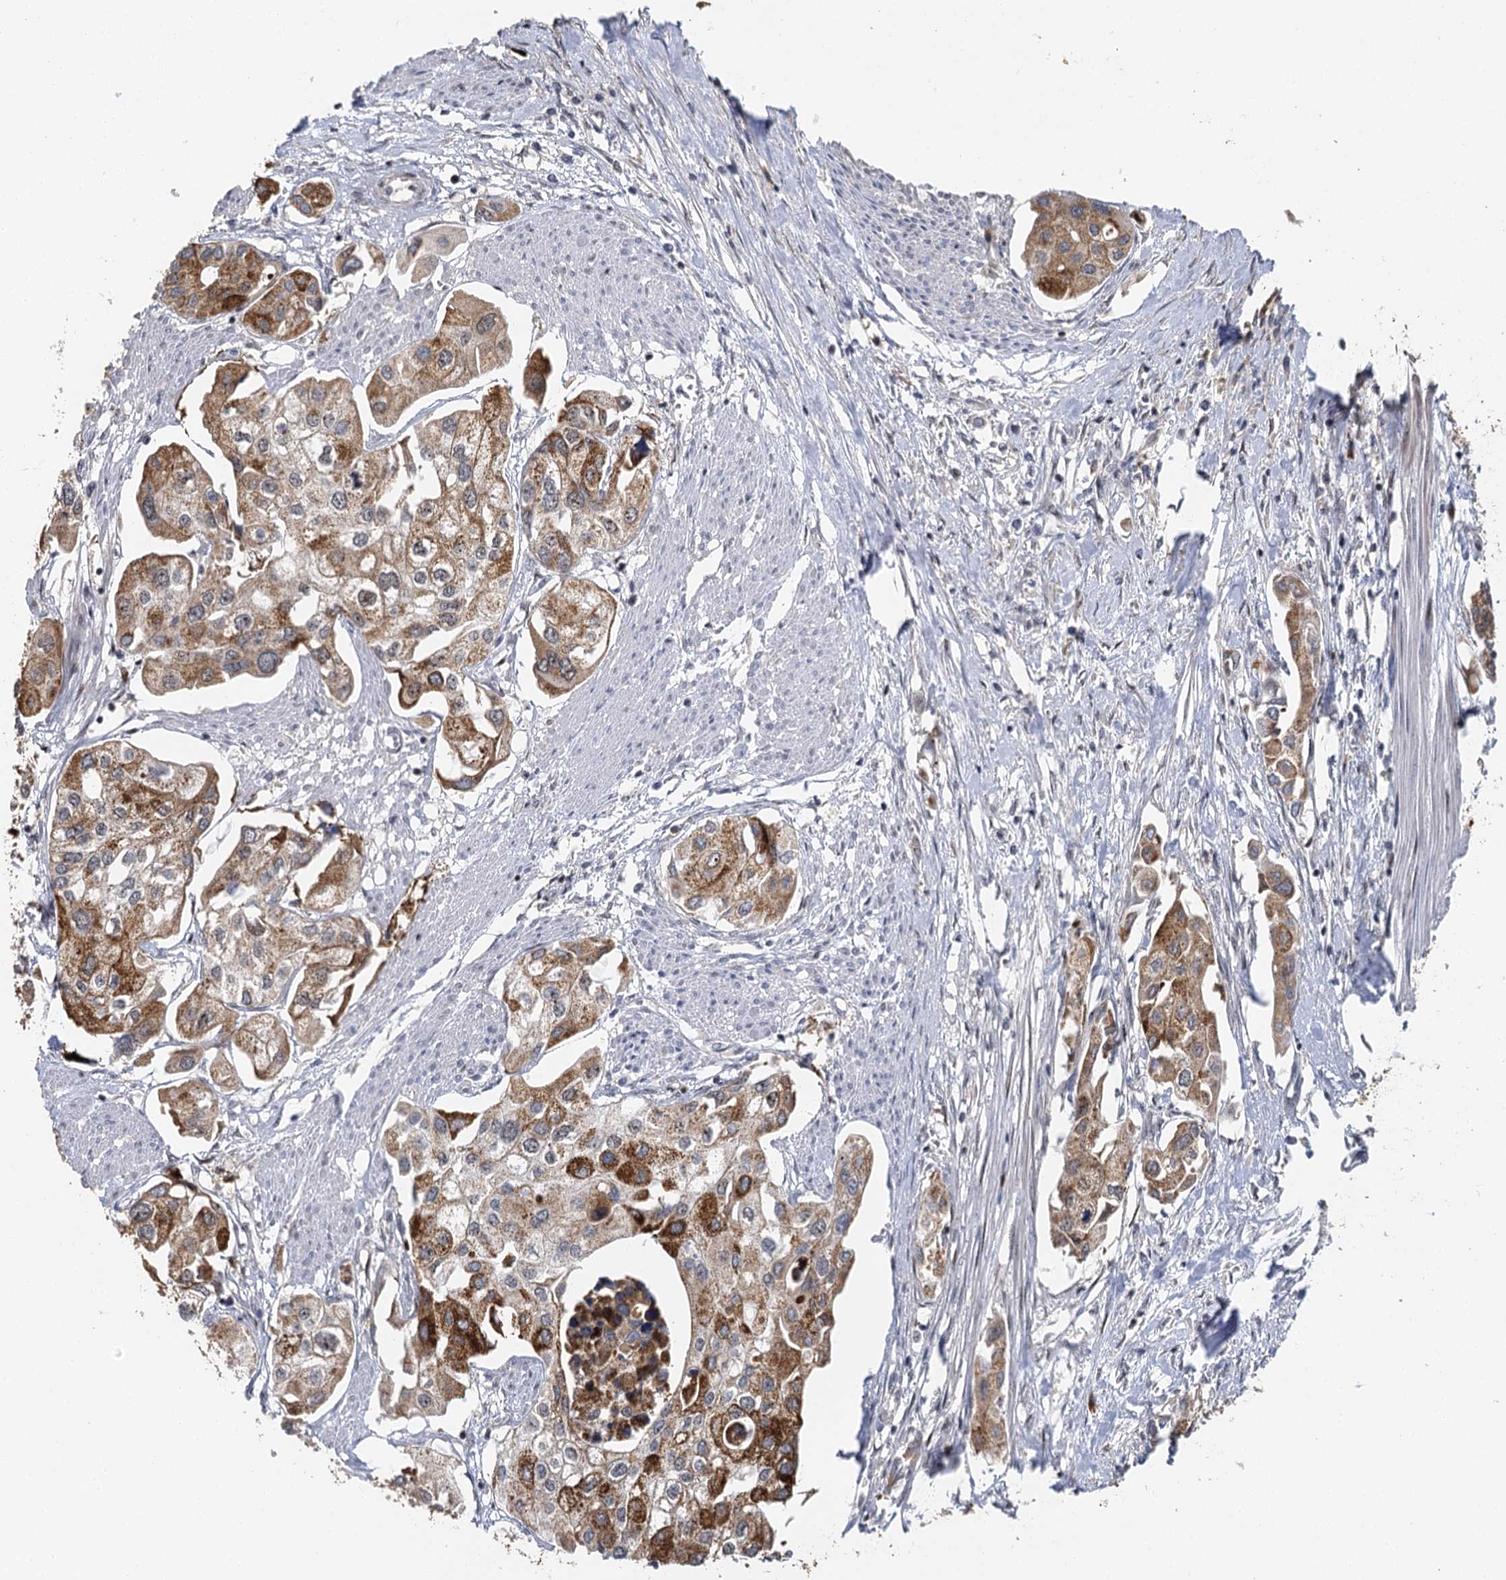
{"staining": {"intensity": "moderate", "quantity": "25%-75%", "location": "cytoplasmic/membranous"}, "tissue": "urothelial cancer", "cell_type": "Tumor cells", "image_type": "cancer", "snomed": [{"axis": "morphology", "description": "Urothelial carcinoma, High grade"}, {"axis": "topography", "description": "Urinary bladder"}], "caption": "Approximately 25%-75% of tumor cells in urothelial carcinoma (high-grade) show moderate cytoplasmic/membranous protein staining as visualized by brown immunohistochemical staining.", "gene": "IL11RA", "patient": {"sex": "male", "age": 64}}